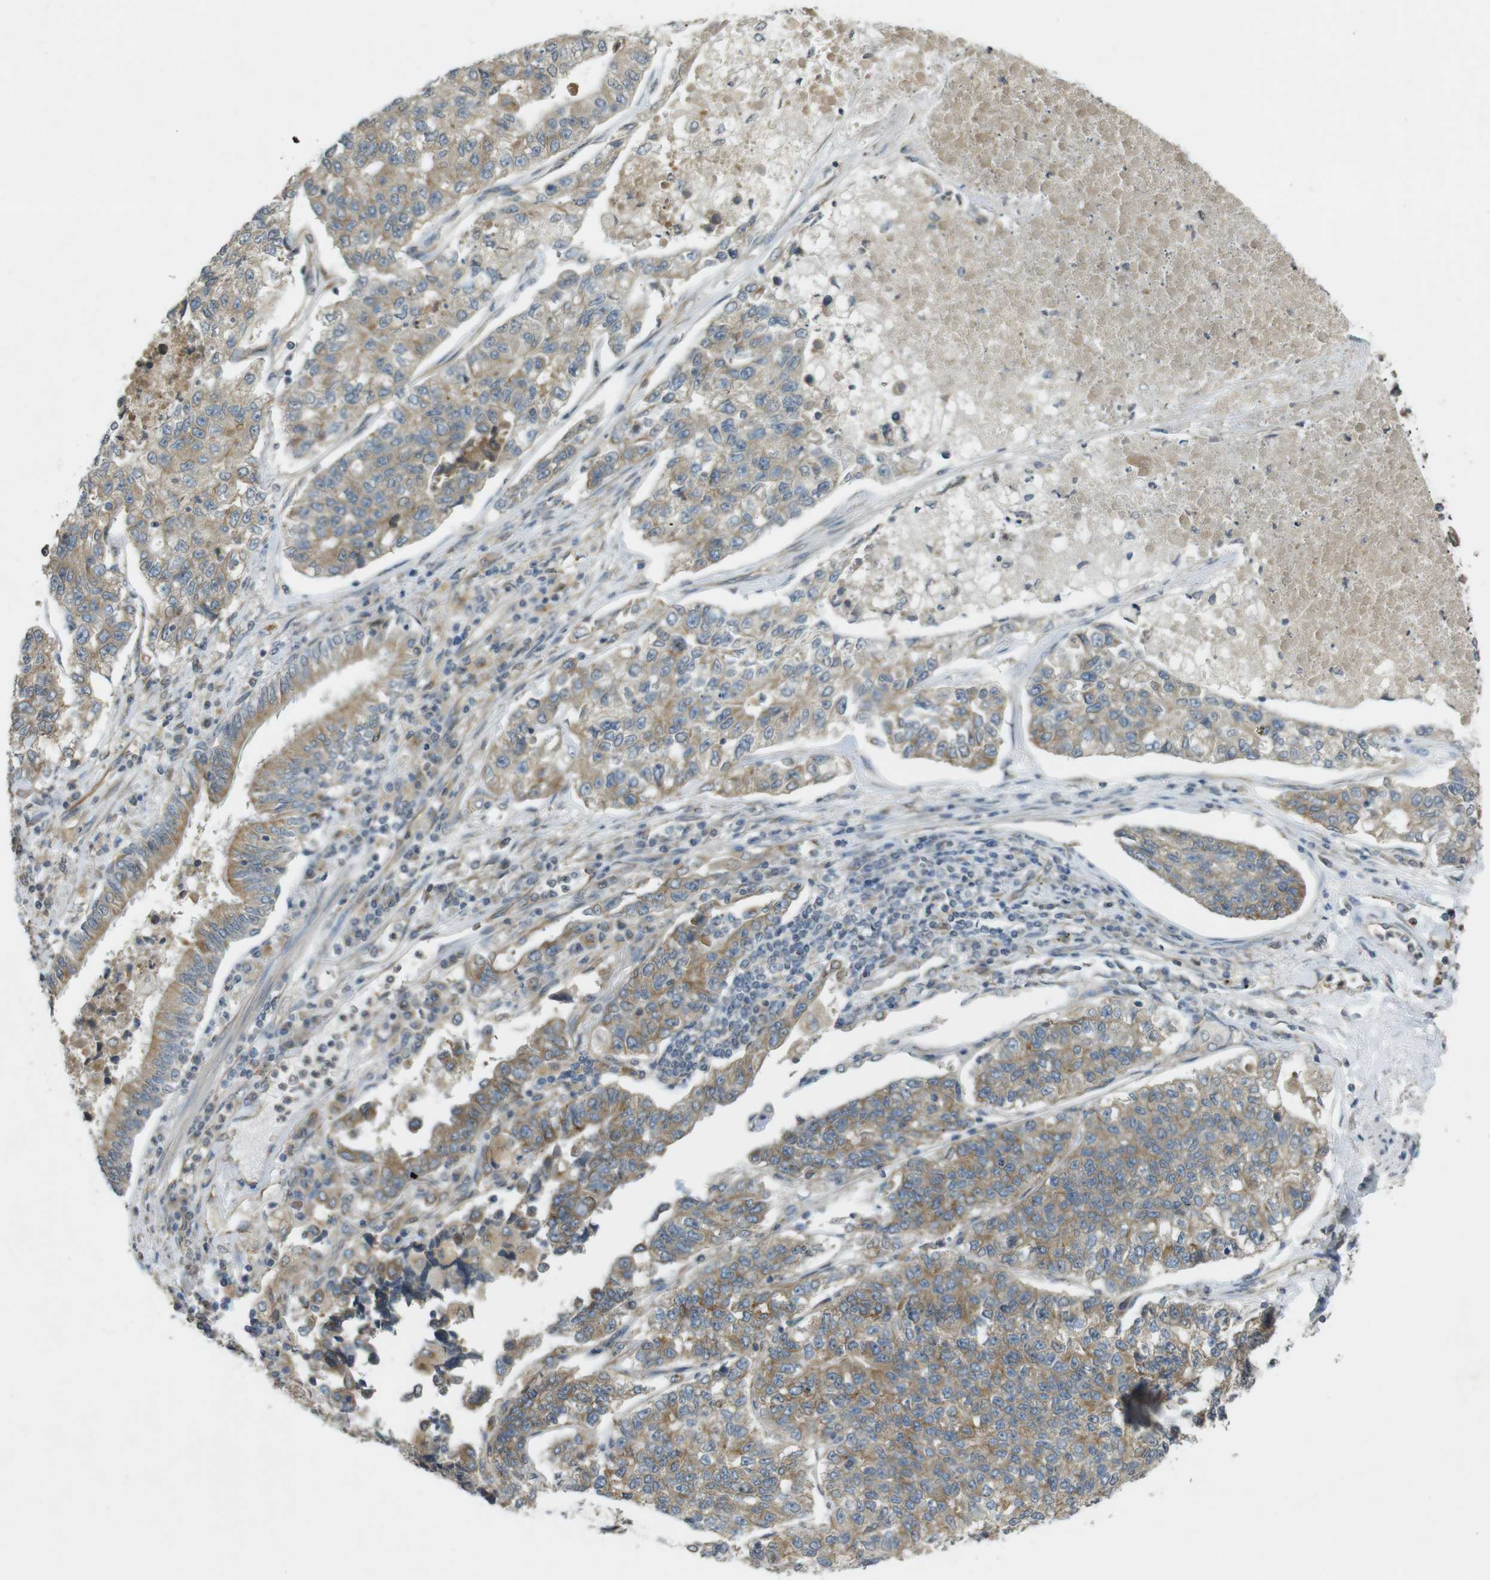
{"staining": {"intensity": "moderate", "quantity": ">75%", "location": "cytoplasmic/membranous"}, "tissue": "lung cancer", "cell_type": "Tumor cells", "image_type": "cancer", "snomed": [{"axis": "morphology", "description": "Adenocarcinoma, NOS"}, {"axis": "topography", "description": "Lung"}], "caption": "A high-resolution photomicrograph shows IHC staining of adenocarcinoma (lung), which demonstrates moderate cytoplasmic/membranous positivity in approximately >75% of tumor cells.", "gene": "KIF5B", "patient": {"sex": "male", "age": 49}}